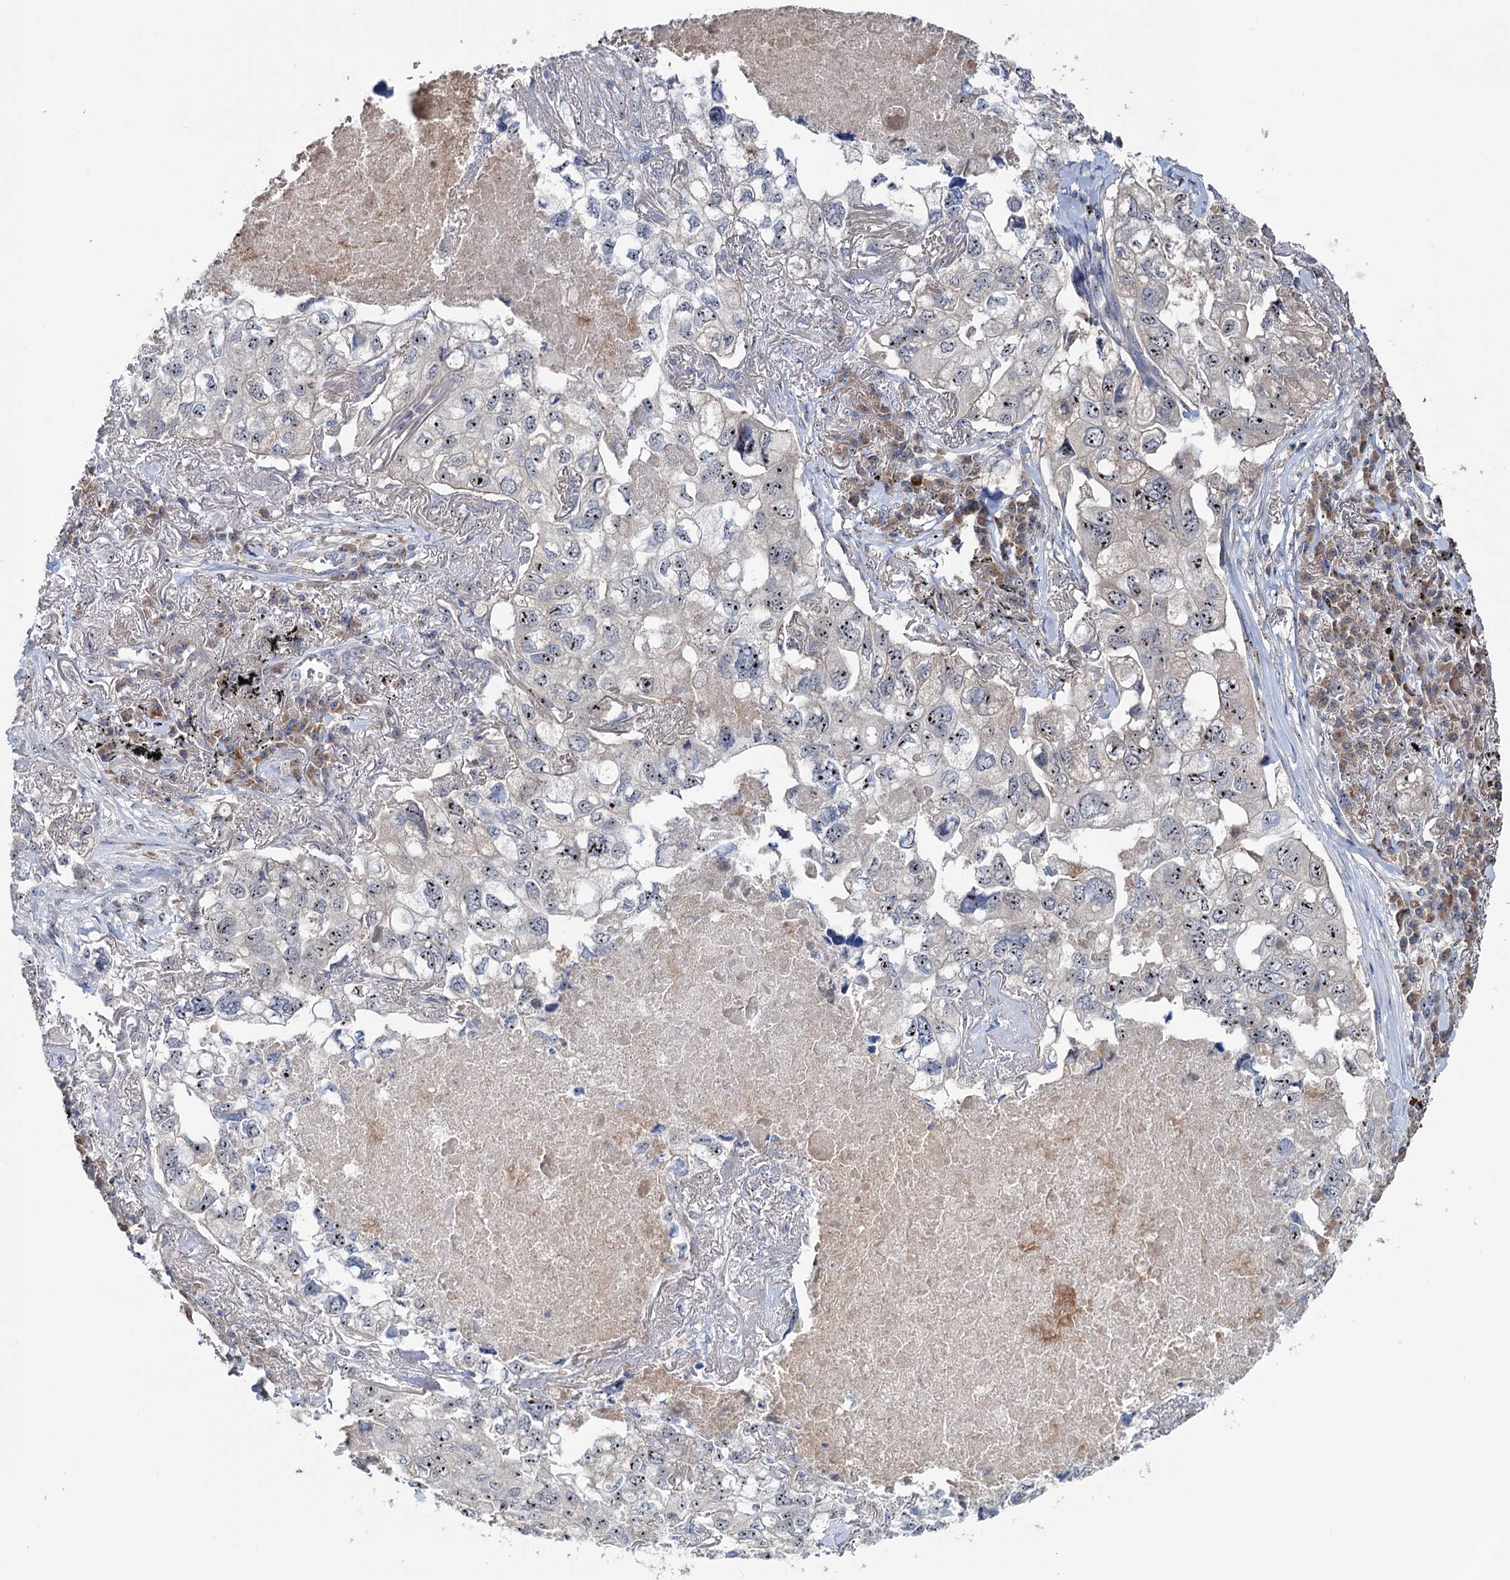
{"staining": {"intensity": "moderate", "quantity": ">75%", "location": "nuclear"}, "tissue": "lung cancer", "cell_type": "Tumor cells", "image_type": "cancer", "snomed": [{"axis": "morphology", "description": "Adenocarcinoma, NOS"}, {"axis": "topography", "description": "Lung"}], "caption": "A medium amount of moderate nuclear staining is appreciated in approximately >75% of tumor cells in adenocarcinoma (lung) tissue.", "gene": "HTR3B", "patient": {"sex": "male", "age": 65}}